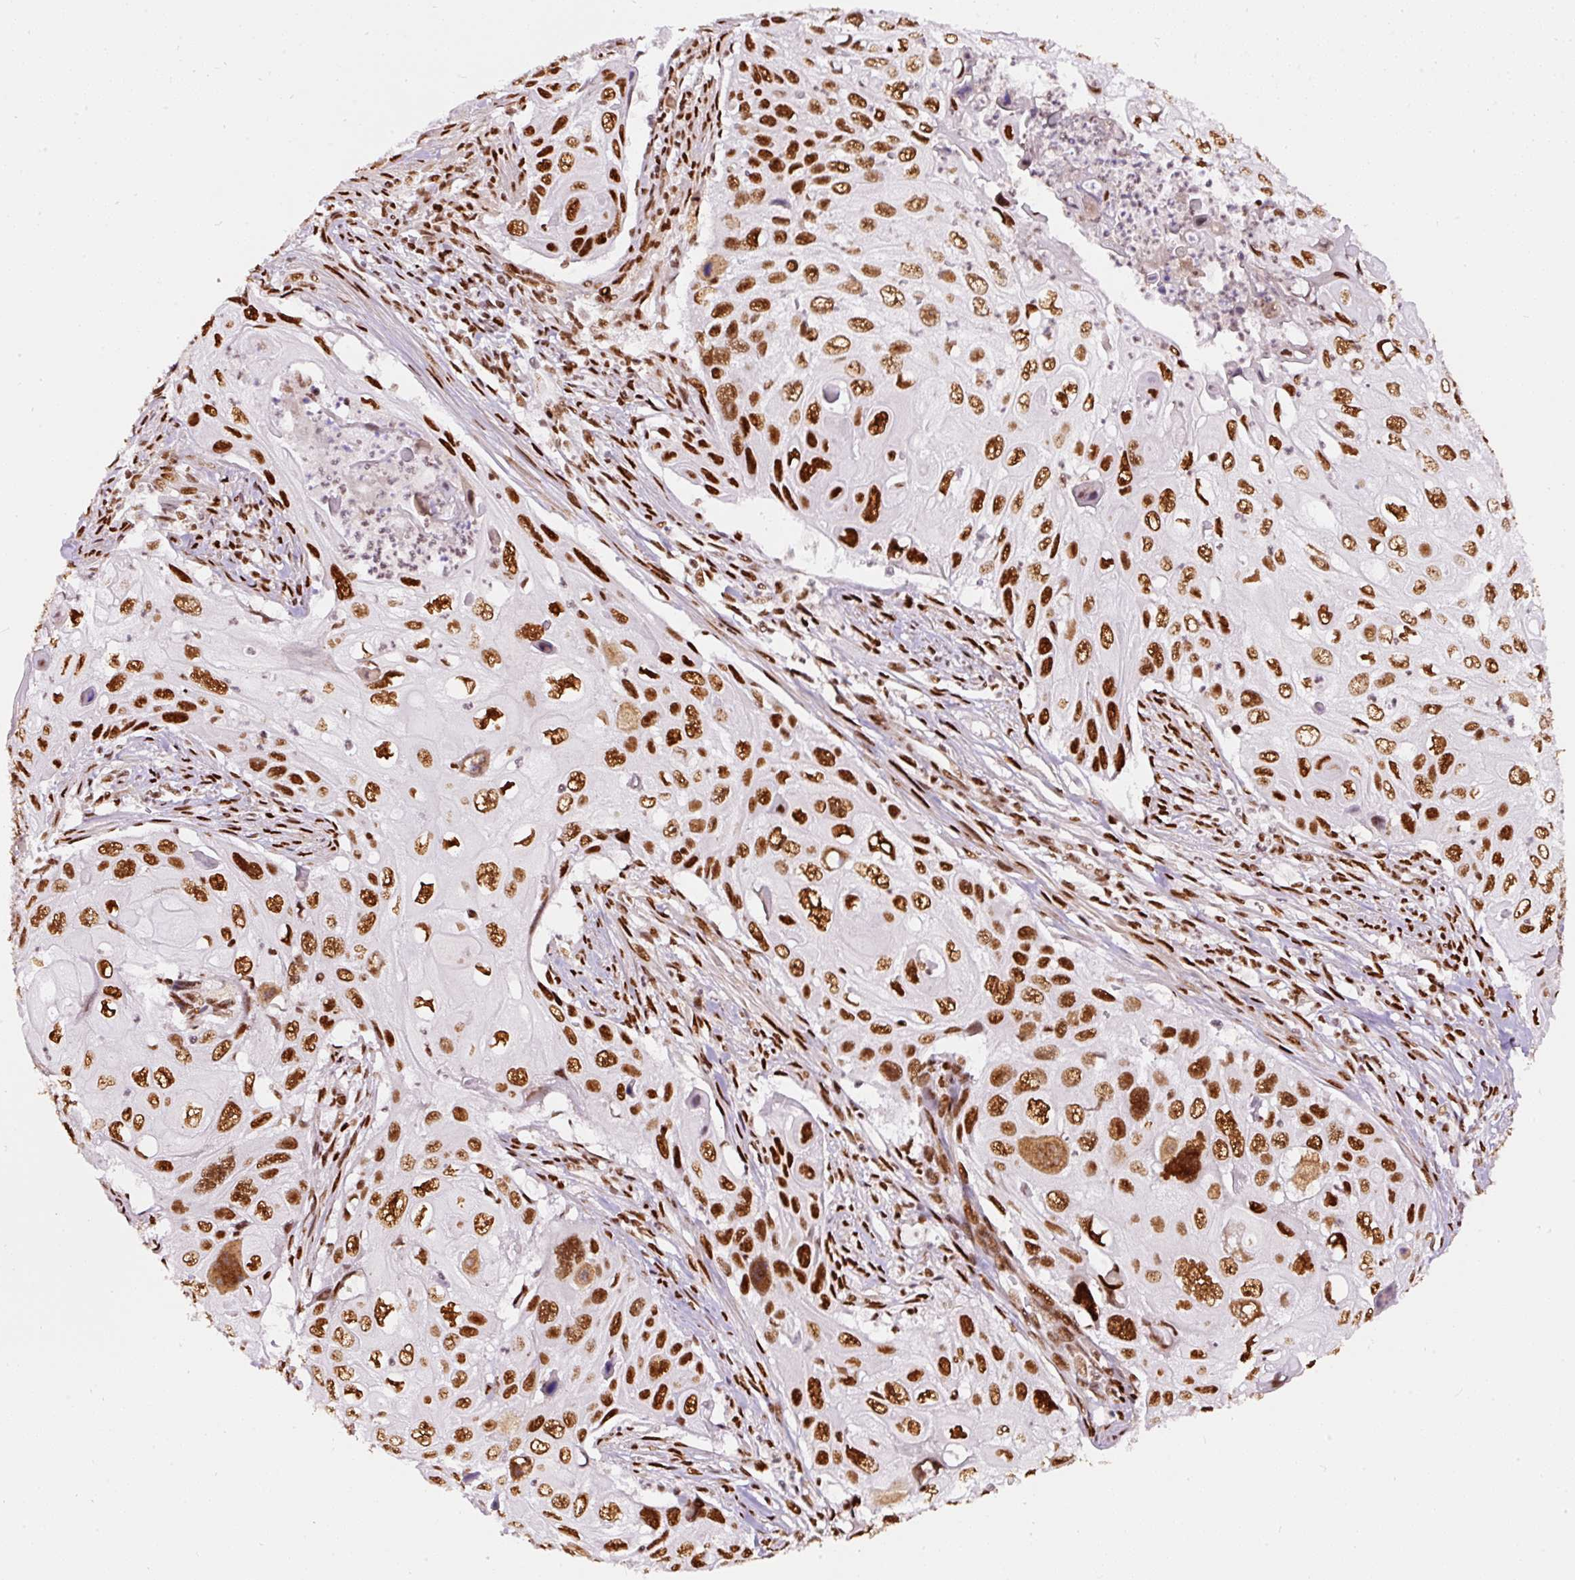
{"staining": {"intensity": "strong", "quantity": ">75%", "location": "nuclear"}, "tissue": "cervical cancer", "cell_type": "Tumor cells", "image_type": "cancer", "snomed": [{"axis": "morphology", "description": "Squamous cell carcinoma, NOS"}, {"axis": "topography", "description": "Cervix"}], "caption": "High-magnification brightfield microscopy of cervical squamous cell carcinoma stained with DAB (3,3'-diaminobenzidine) (brown) and counterstained with hematoxylin (blue). tumor cells exhibit strong nuclear staining is seen in approximately>75% of cells.", "gene": "HNRNPC", "patient": {"sex": "female", "age": 70}}